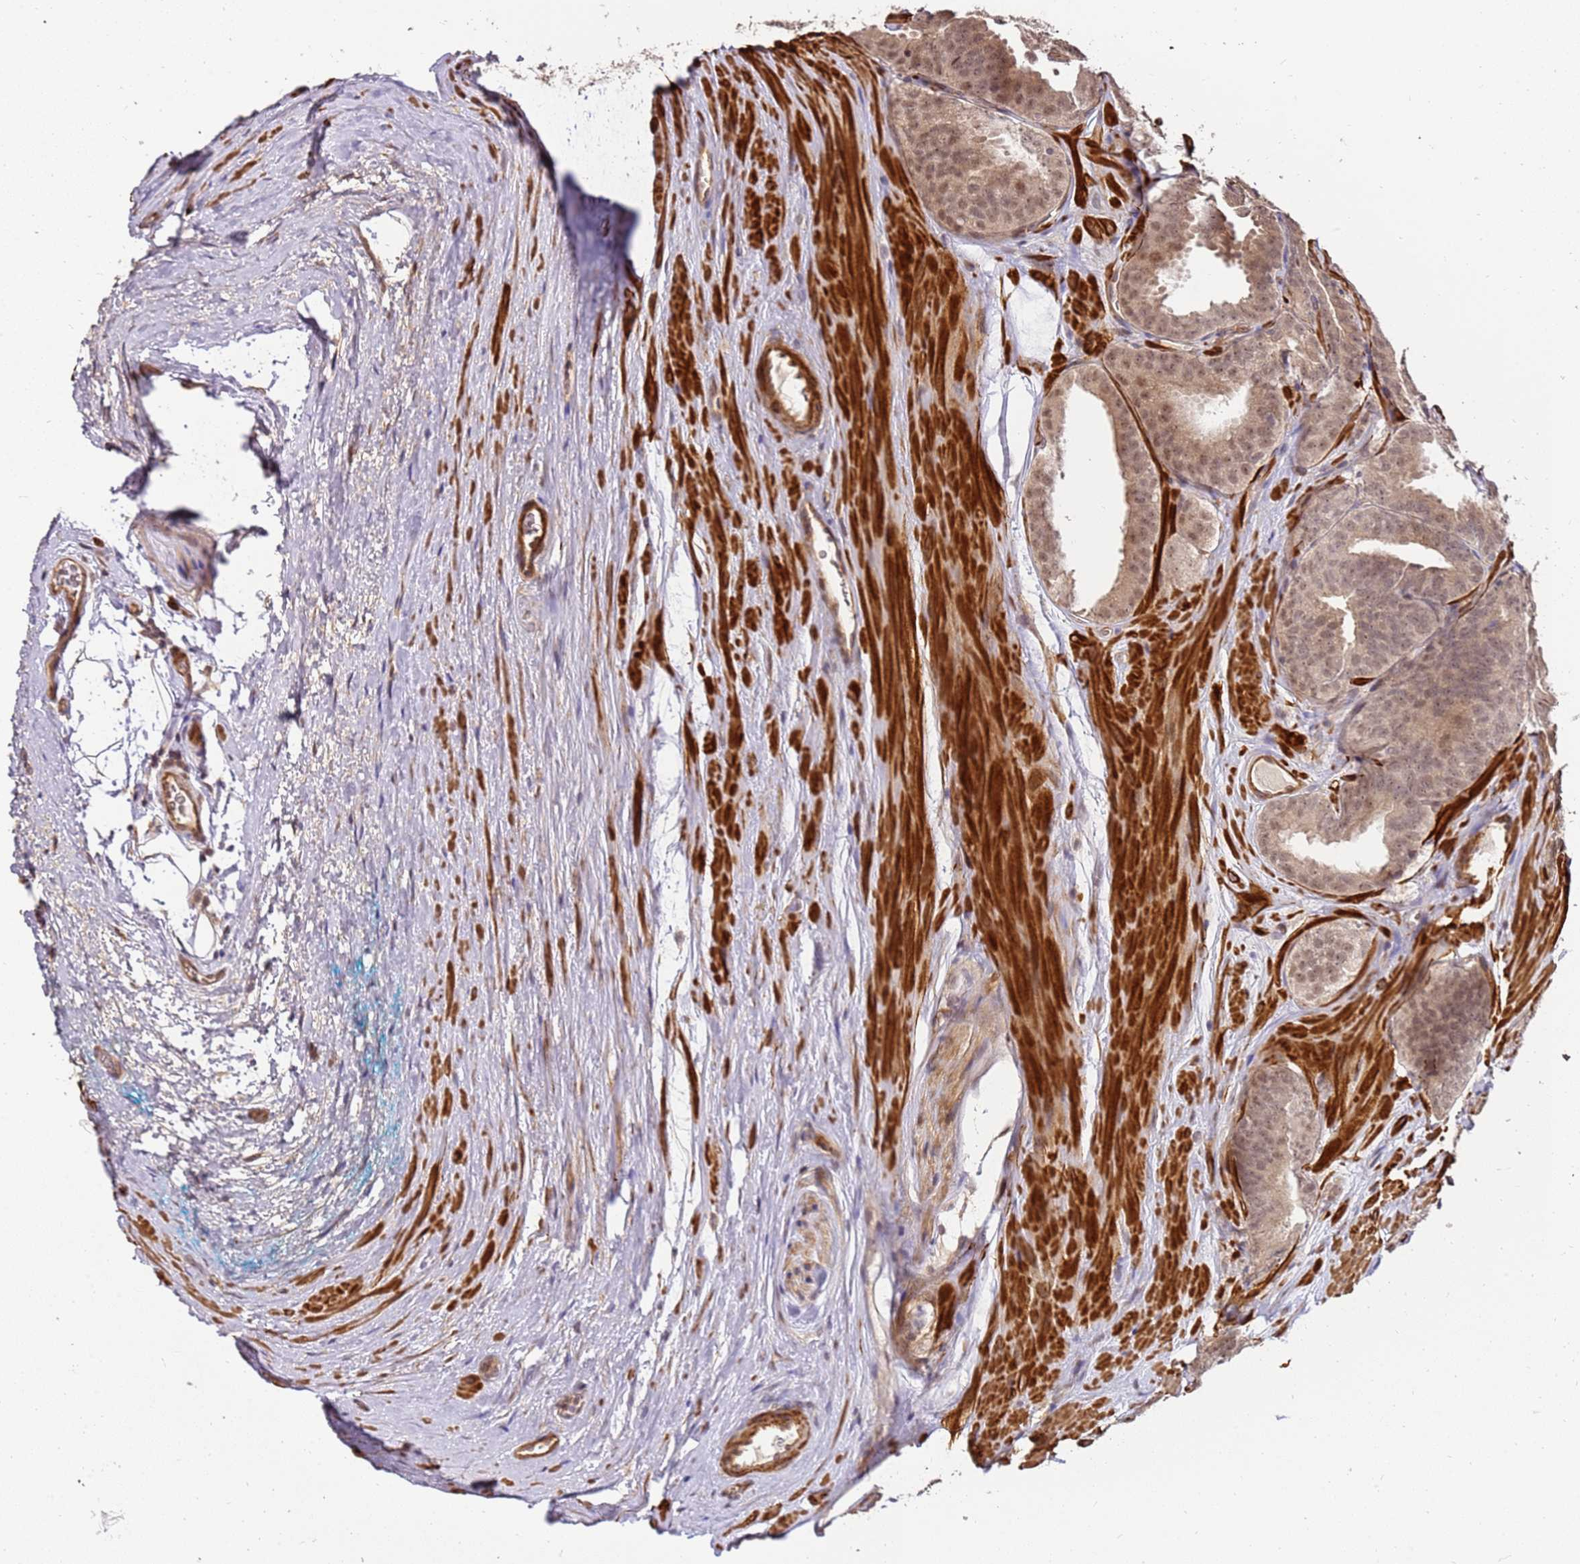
{"staining": {"intensity": "weak", "quantity": "25%-75%", "location": "cytoplasmic/membranous,nuclear"}, "tissue": "prostate cancer", "cell_type": "Tumor cells", "image_type": "cancer", "snomed": [{"axis": "morphology", "description": "Adenocarcinoma, High grade"}, {"axis": "topography", "description": "Prostate"}], "caption": "Prostate cancer (adenocarcinoma (high-grade)) stained with immunohistochemistry (IHC) reveals weak cytoplasmic/membranous and nuclear positivity in approximately 25%-75% of tumor cells.", "gene": "ST18", "patient": {"sex": "male", "age": 63}}